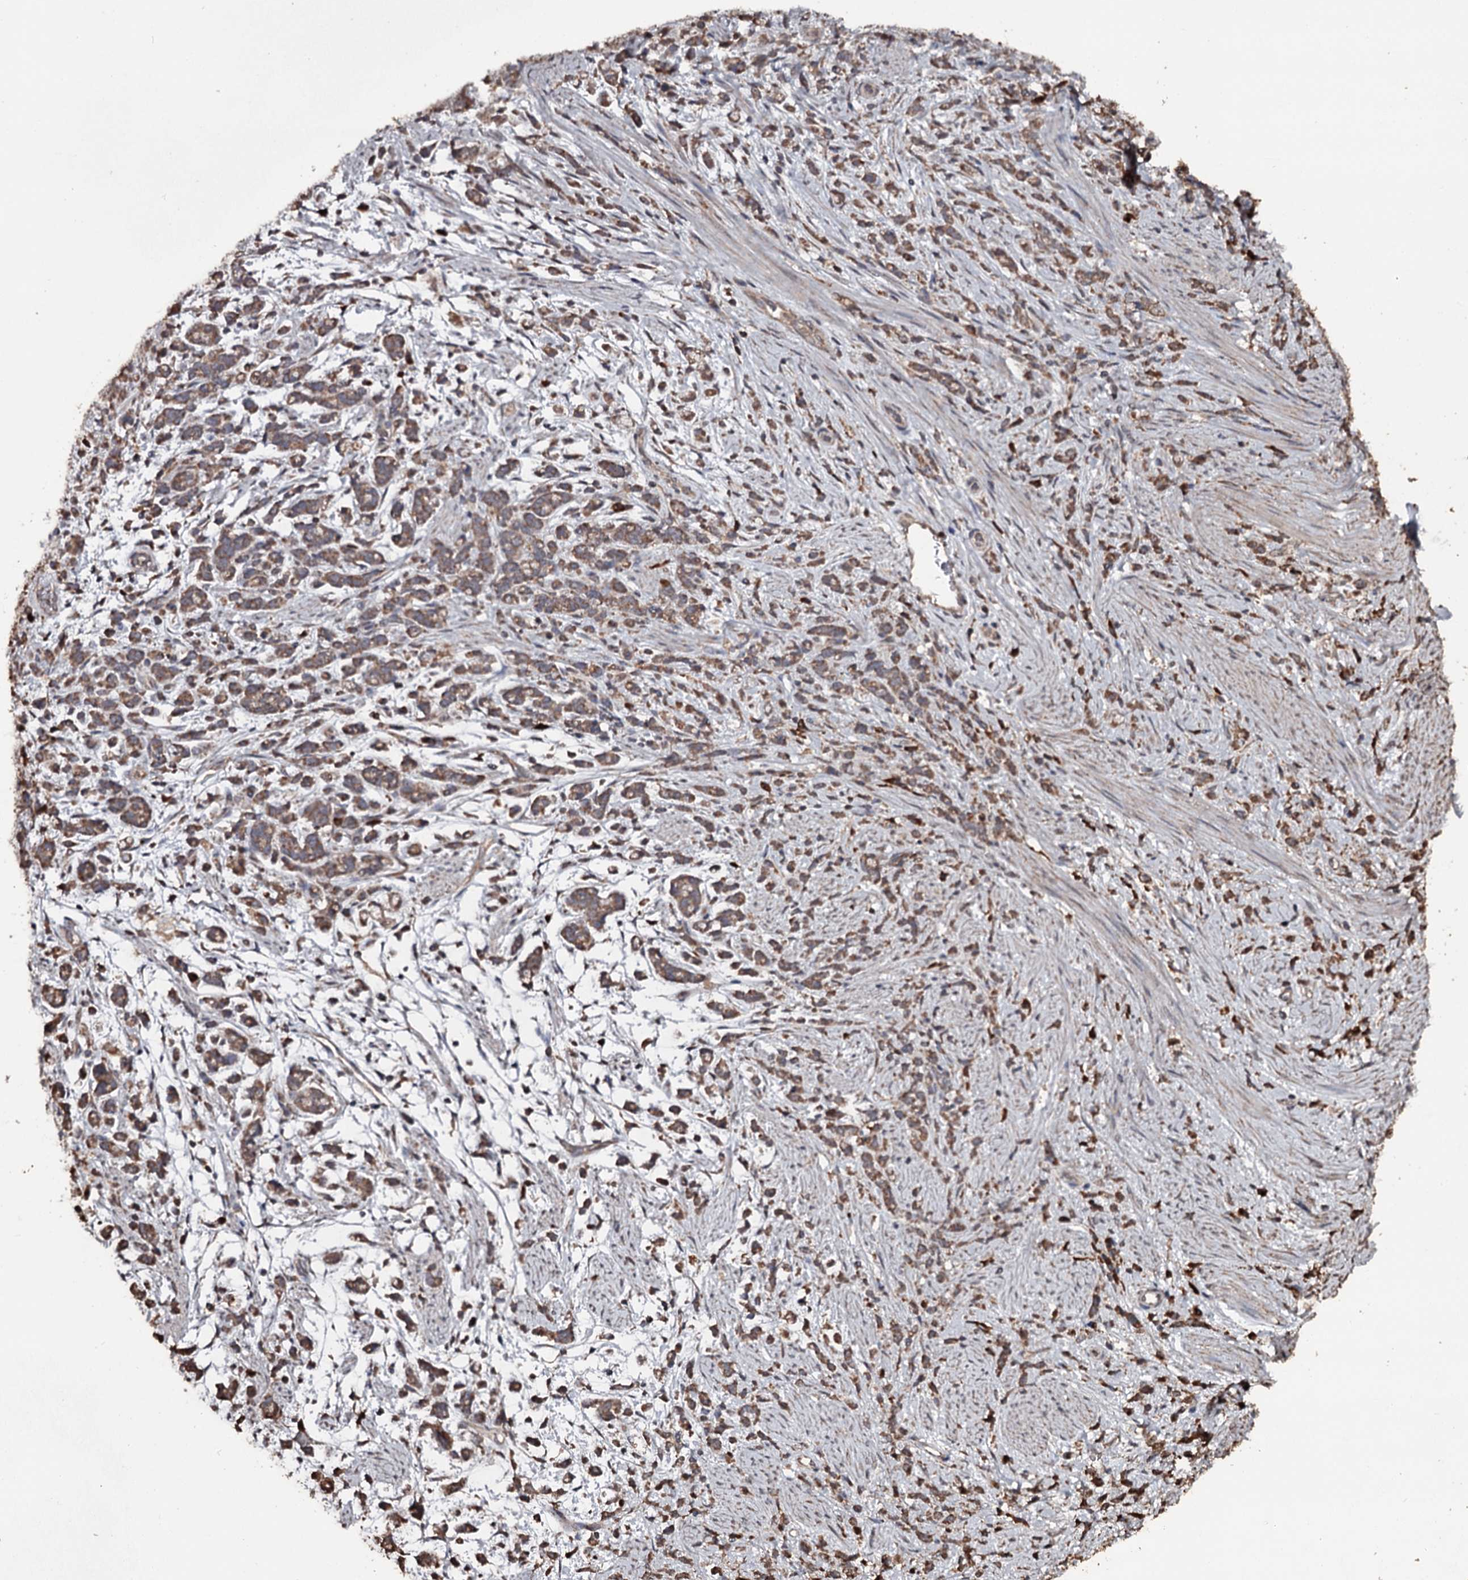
{"staining": {"intensity": "moderate", "quantity": ">75%", "location": "cytoplasmic/membranous"}, "tissue": "stomach cancer", "cell_type": "Tumor cells", "image_type": "cancer", "snomed": [{"axis": "morphology", "description": "Adenocarcinoma, NOS"}, {"axis": "topography", "description": "Stomach"}], "caption": "A micrograph showing moderate cytoplasmic/membranous staining in approximately >75% of tumor cells in stomach adenocarcinoma, as visualized by brown immunohistochemical staining.", "gene": "WIPI1", "patient": {"sex": "female", "age": 60}}